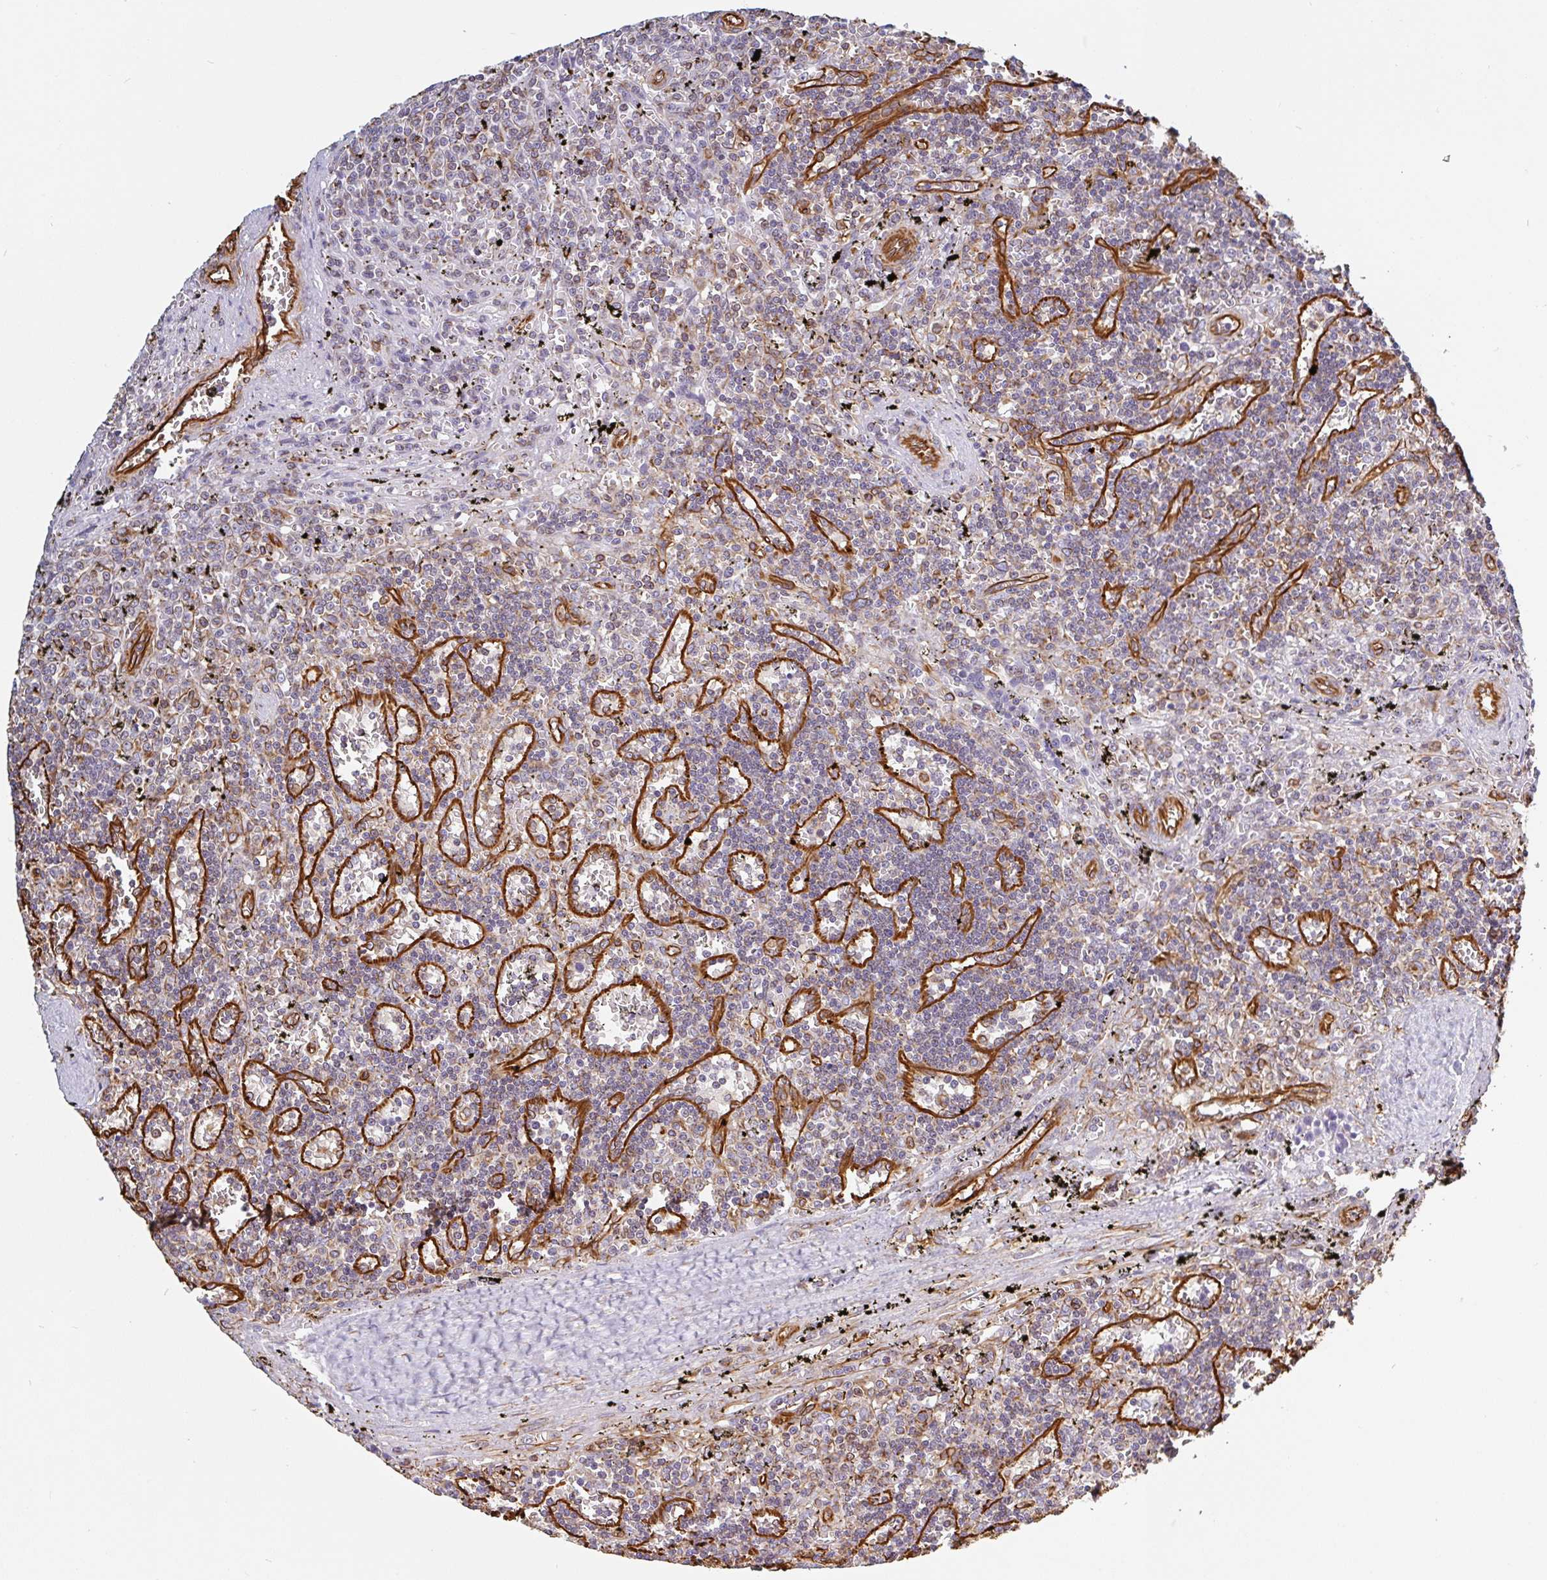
{"staining": {"intensity": "negative", "quantity": "none", "location": "none"}, "tissue": "lymphoma", "cell_type": "Tumor cells", "image_type": "cancer", "snomed": [{"axis": "morphology", "description": "Malignant lymphoma, non-Hodgkin's type, Low grade"}, {"axis": "topography", "description": "Spleen"}], "caption": "Immunohistochemistry histopathology image of malignant lymphoma, non-Hodgkin's type (low-grade) stained for a protein (brown), which exhibits no expression in tumor cells.", "gene": "PPFIA1", "patient": {"sex": "male", "age": 60}}